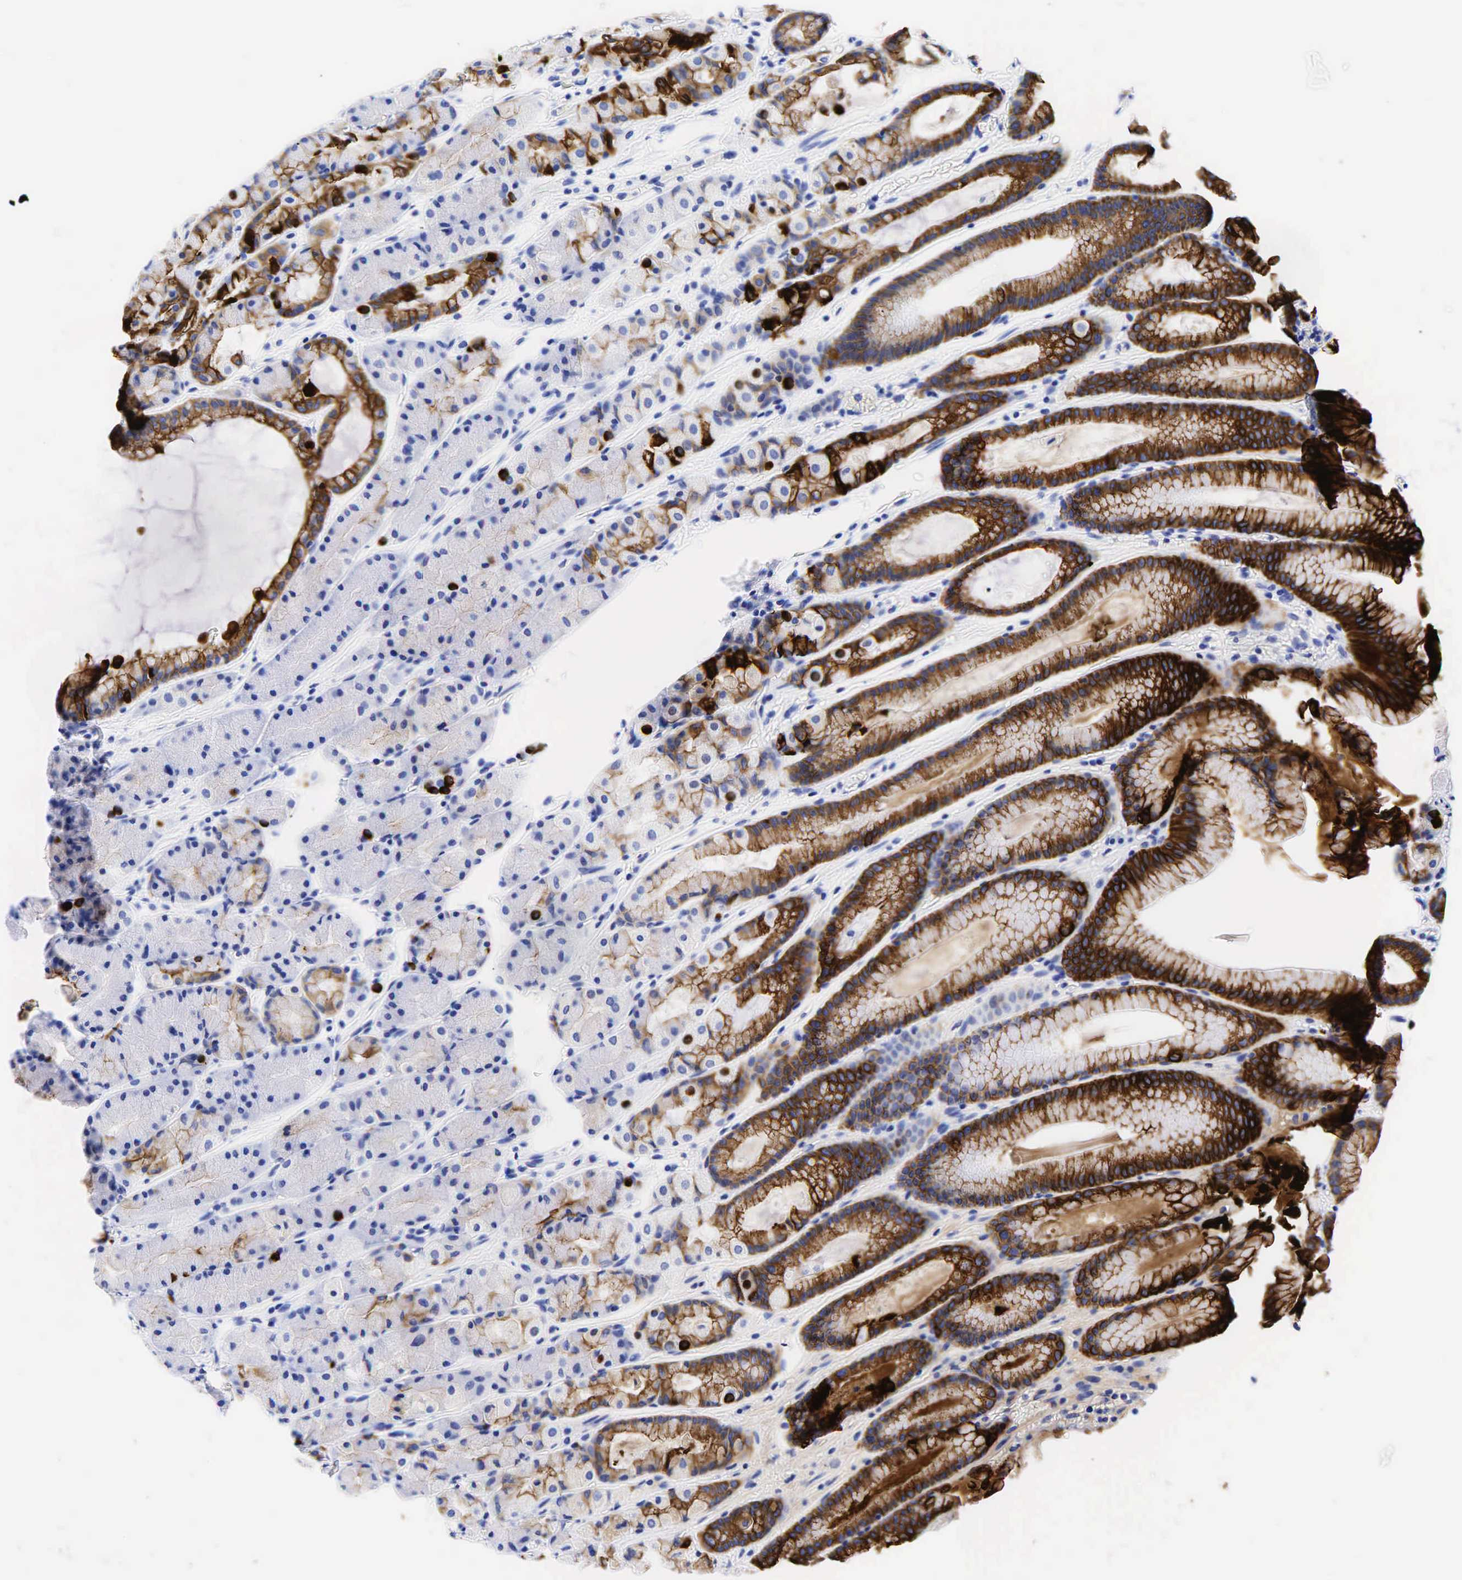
{"staining": {"intensity": "strong", "quantity": "25%-75%", "location": "cytoplasmic/membranous"}, "tissue": "stomach", "cell_type": "Glandular cells", "image_type": "normal", "snomed": [{"axis": "morphology", "description": "Normal tissue, NOS"}, {"axis": "topography", "description": "Stomach, upper"}], "caption": "Immunohistochemical staining of benign stomach shows strong cytoplasmic/membranous protein expression in about 25%-75% of glandular cells.", "gene": "KRT19", "patient": {"sex": "male", "age": 72}}